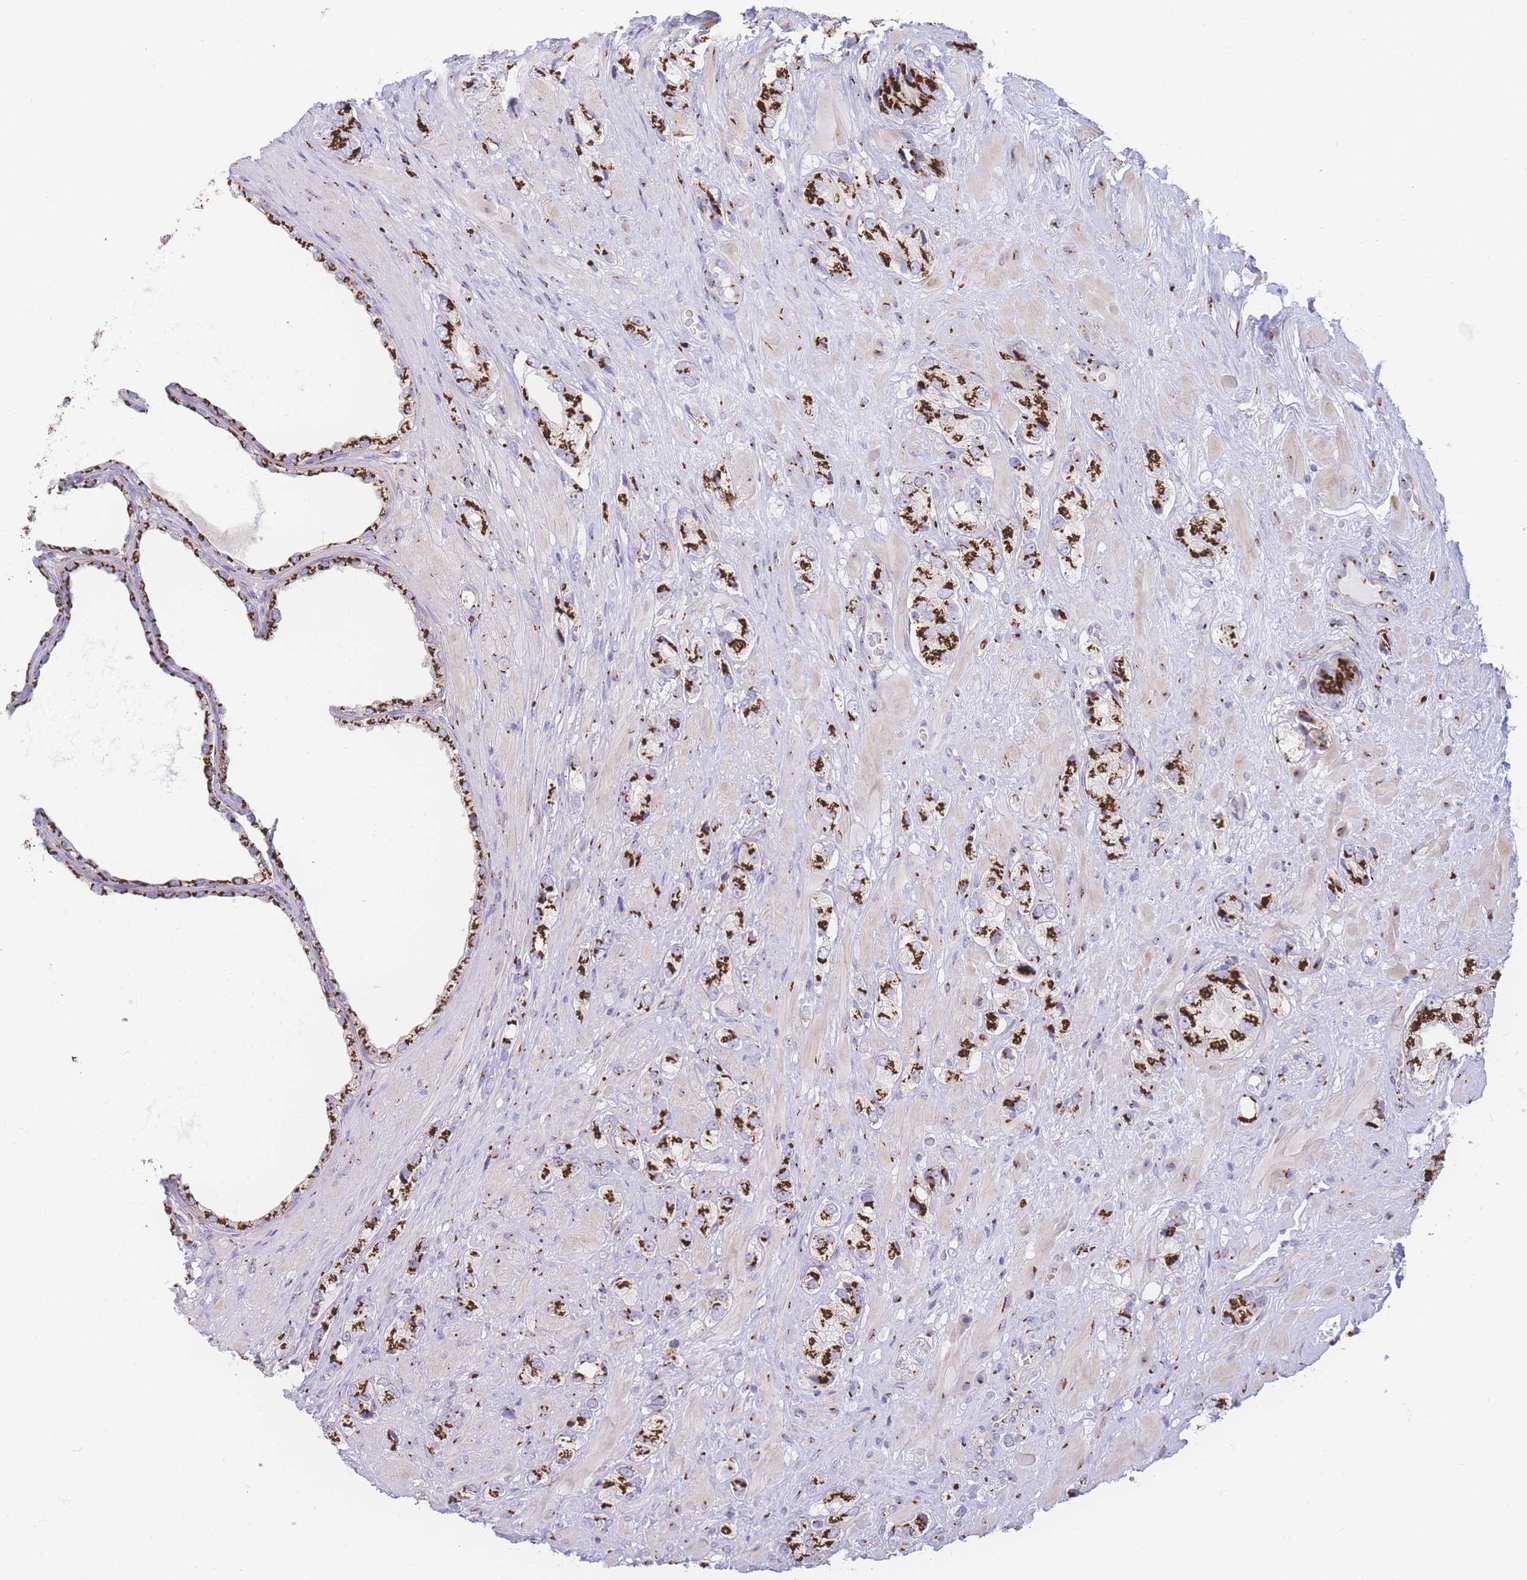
{"staining": {"intensity": "strong", "quantity": ">75%", "location": "cytoplasmic/membranous"}, "tissue": "prostate cancer", "cell_type": "Tumor cells", "image_type": "cancer", "snomed": [{"axis": "morphology", "description": "Adenocarcinoma, High grade"}, {"axis": "topography", "description": "Prostate and seminal vesicle, NOS"}], "caption": "Tumor cells show strong cytoplasmic/membranous staining in approximately >75% of cells in prostate cancer. The protein of interest is stained brown, and the nuclei are stained in blue (DAB IHC with brightfield microscopy, high magnification).", "gene": "GOLM2", "patient": {"sex": "male", "age": 64}}